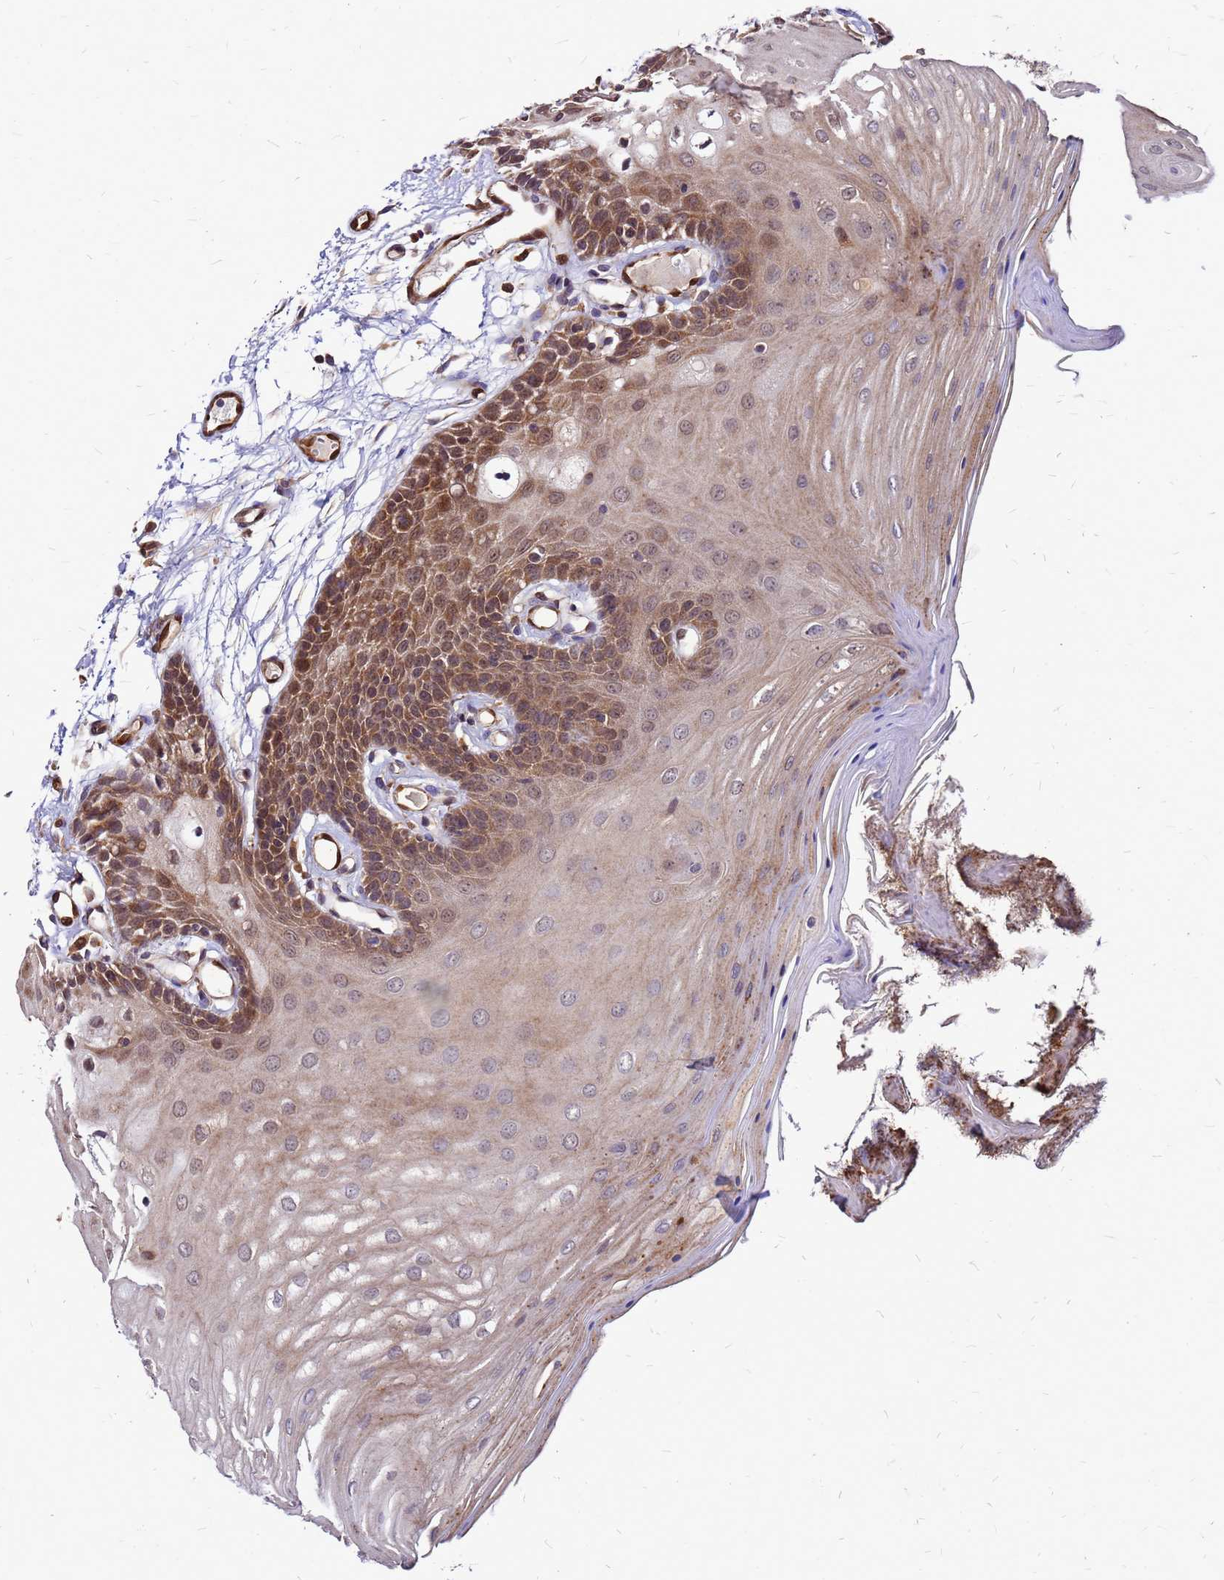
{"staining": {"intensity": "moderate", "quantity": "25%-75%", "location": "cytoplasmic/membranous,nuclear"}, "tissue": "oral mucosa", "cell_type": "Squamous epithelial cells", "image_type": "normal", "snomed": [{"axis": "morphology", "description": "Normal tissue, NOS"}, {"axis": "topography", "description": "Oral tissue"}, {"axis": "topography", "description": "Tounge, NOS"}], "caption": "This image shows IHC staining of unremarkable human oral mucosa, with medium moderate cytoplasmic/membranous,nuclear staining in approximately 25%-75% of squamous epithelial cells.", "gene": "DUSP23", "patient": {"sex": "female", "age": 73}}